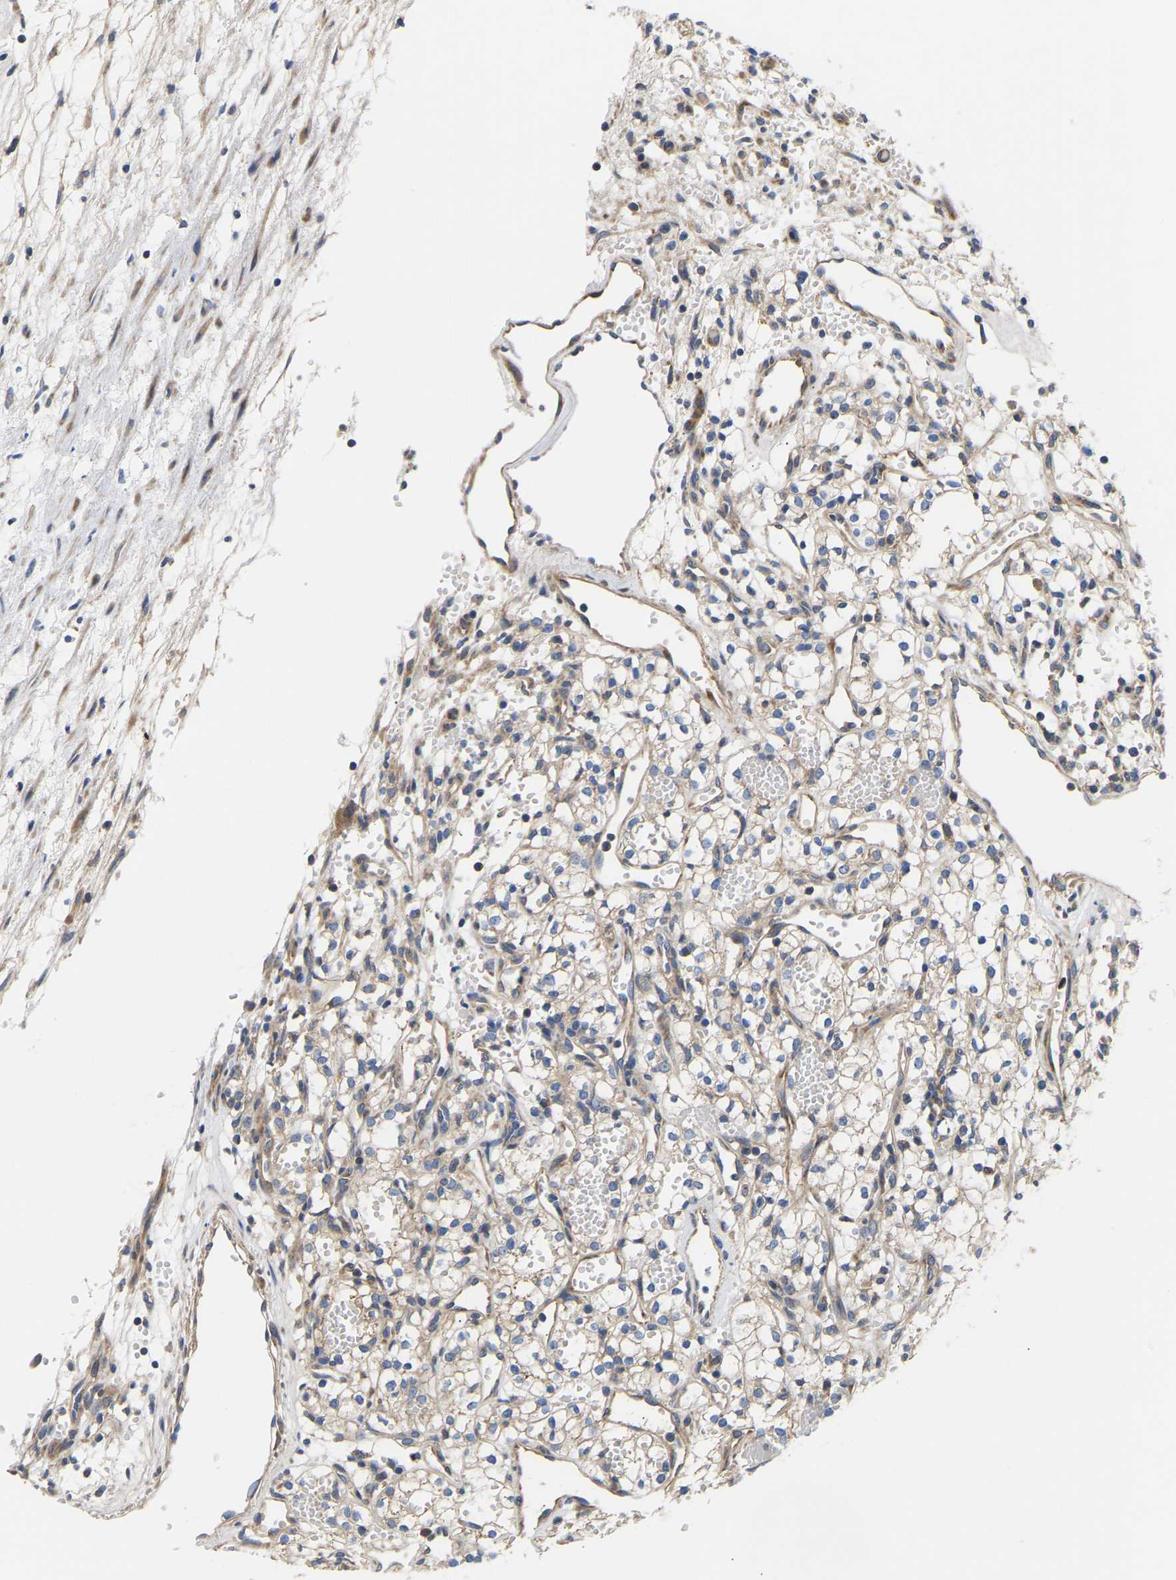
{"staining": {"intensity": "negative", "quantity": "none", "location": "none"}, "tissue": "renal cancer", "cell_type": "Tumor cells", "image_type": "cancer", "snomed": [{"axis": "morphology", "description": "Adenocarcinoma, NOS"}, {"axis": "topography", "description": "Kidney"}], "caption": "Immunohistochemistry photomicrograph of neoplastic tissue: renal adenocarcinoma stained with DAB (3,3'-diaminobenzidine) reveals no significant protein positivity in tumor cells.", "gene": "AIMP2", "patient": {"sex": "male", "age": 59}}